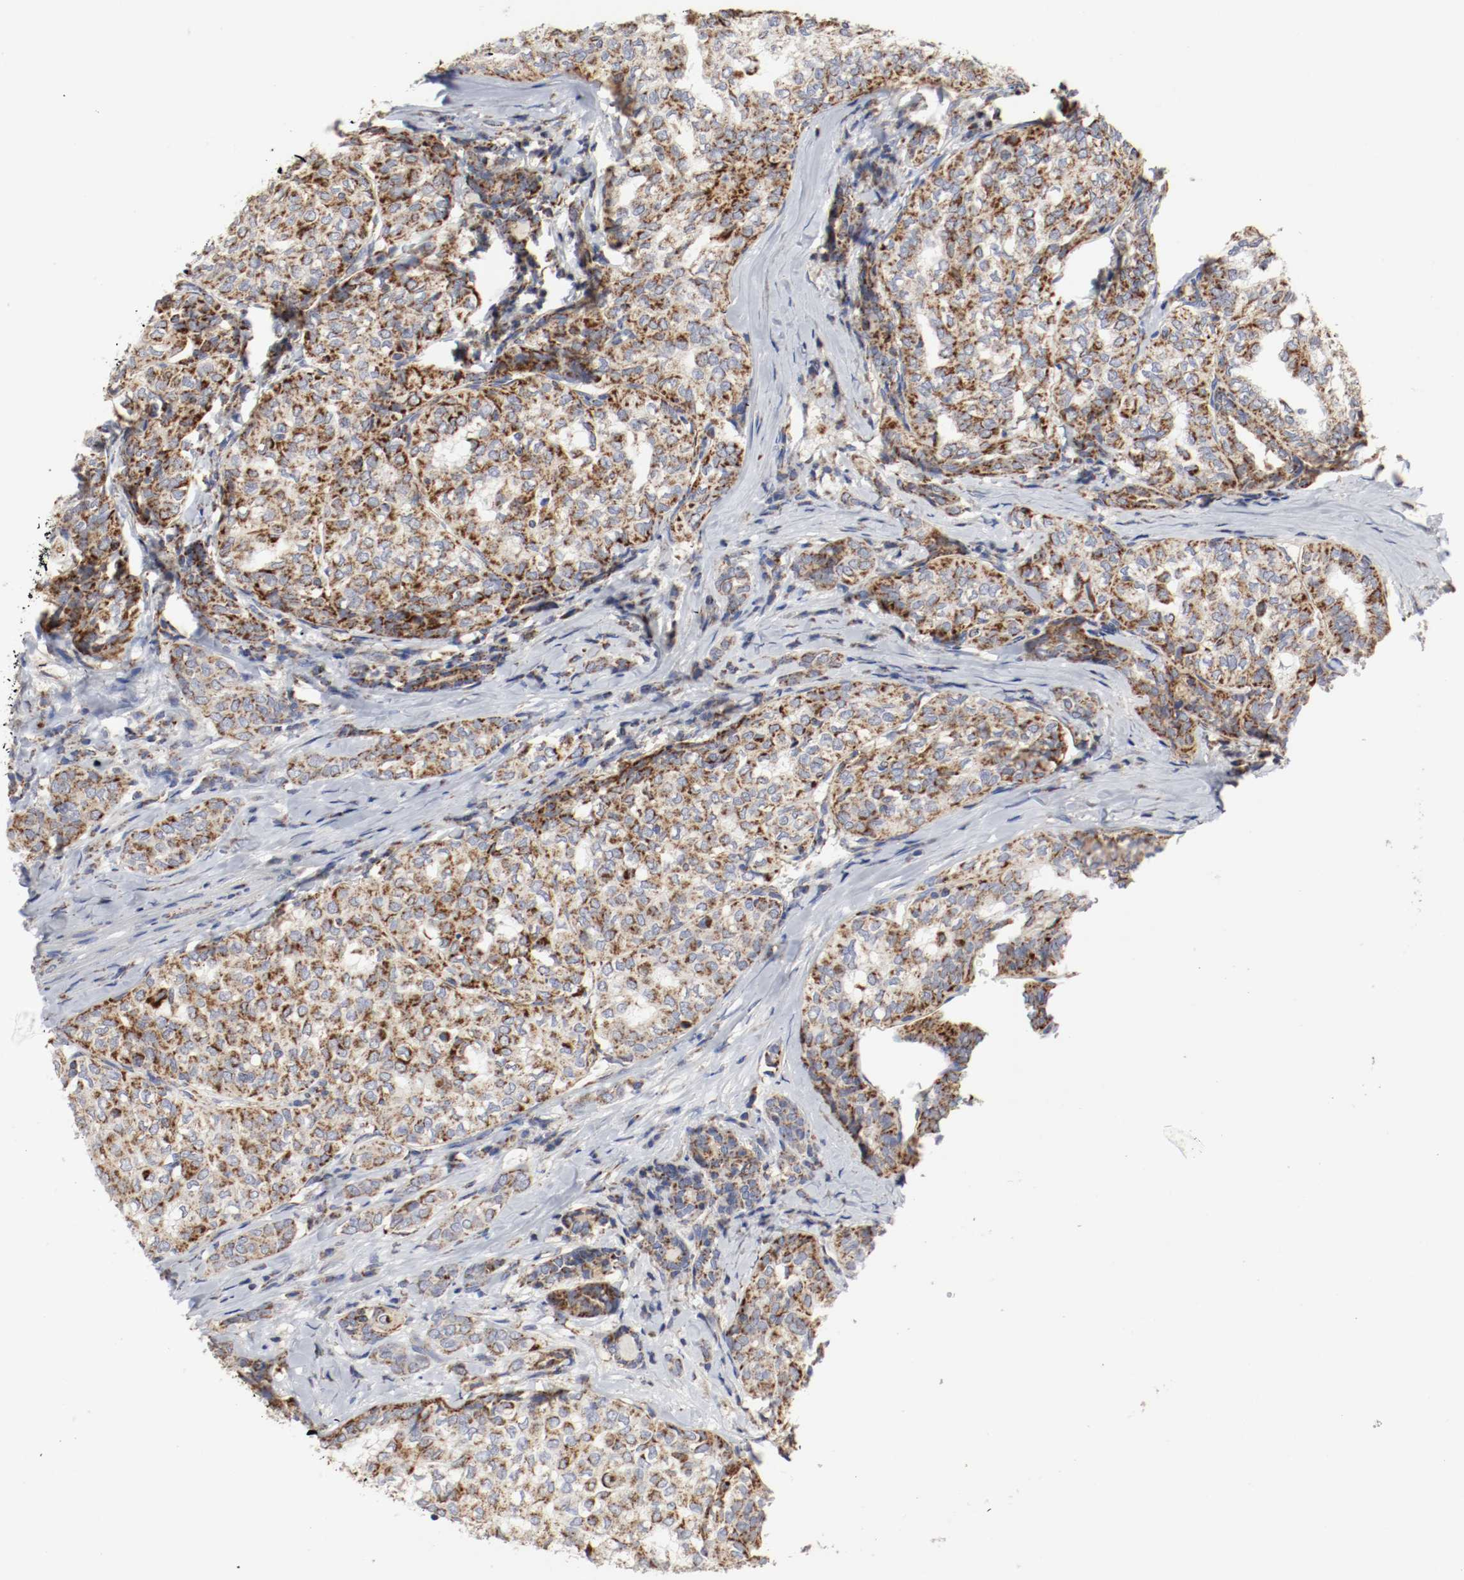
{"staining": {"intensity": "strong", "quantity": ">75%", "location": "cytoplasmic/membranous"}, "tissue": "thyroid cancer", "cell_type": "Tumor cells", "image_type": "cancer", "snomed": [{"axis": "morphology", "description": "Papillary adenocarcinoma, NOS"}, {"axis": "topography", "description": "Thyroid gland"}], "caption": "Protein expression analysis of human thyroid cancer reveals strong cytoplasmic/membranous staining in approximately >75% of tumor cells.", "gene": "AFG3L2", "patient": {"sex": "female", "age": 30}}